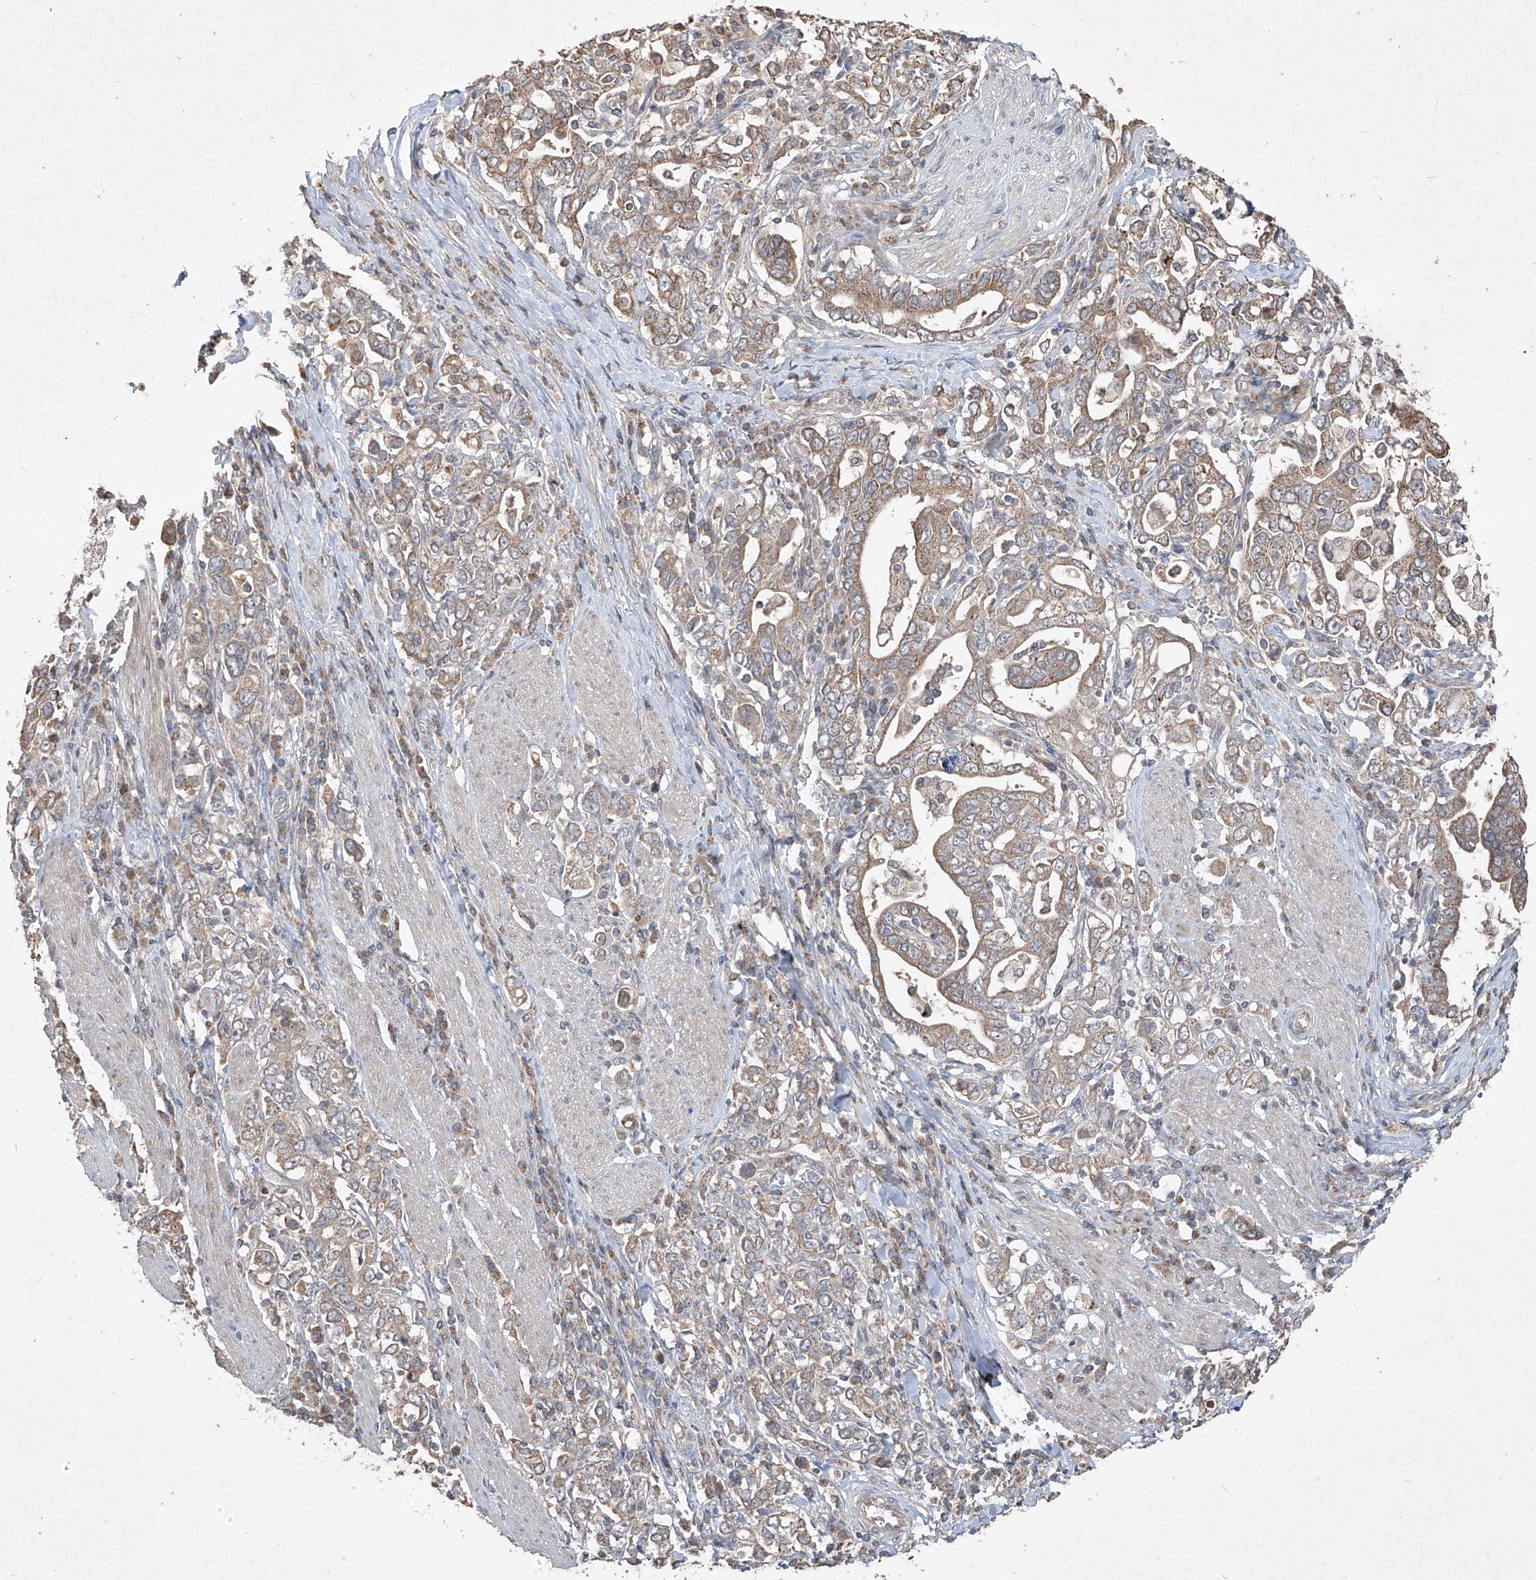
{"staining": {"intensity": "moderate", "quantity": ">75%", "location": "cytoplasmic/membranous"}, "tissue": "stomach cancer", "cell_type": "Tumor cells", "image_type": "cancer", "snomed": [{"axis": "morphology", "description": "Adenocarcinoma, NOS"}, {"axis": "topography", "description": "Stomach, upper"}], "caption": "Stomach cancer (adenocarcinoma) stained for a protein (brown) exhibits moderate cytoplasmic/membranous positive staining in about >75% of tumor cells.", "gene": "ABCD3", "patient": {"sex": "male", "age": 62}}